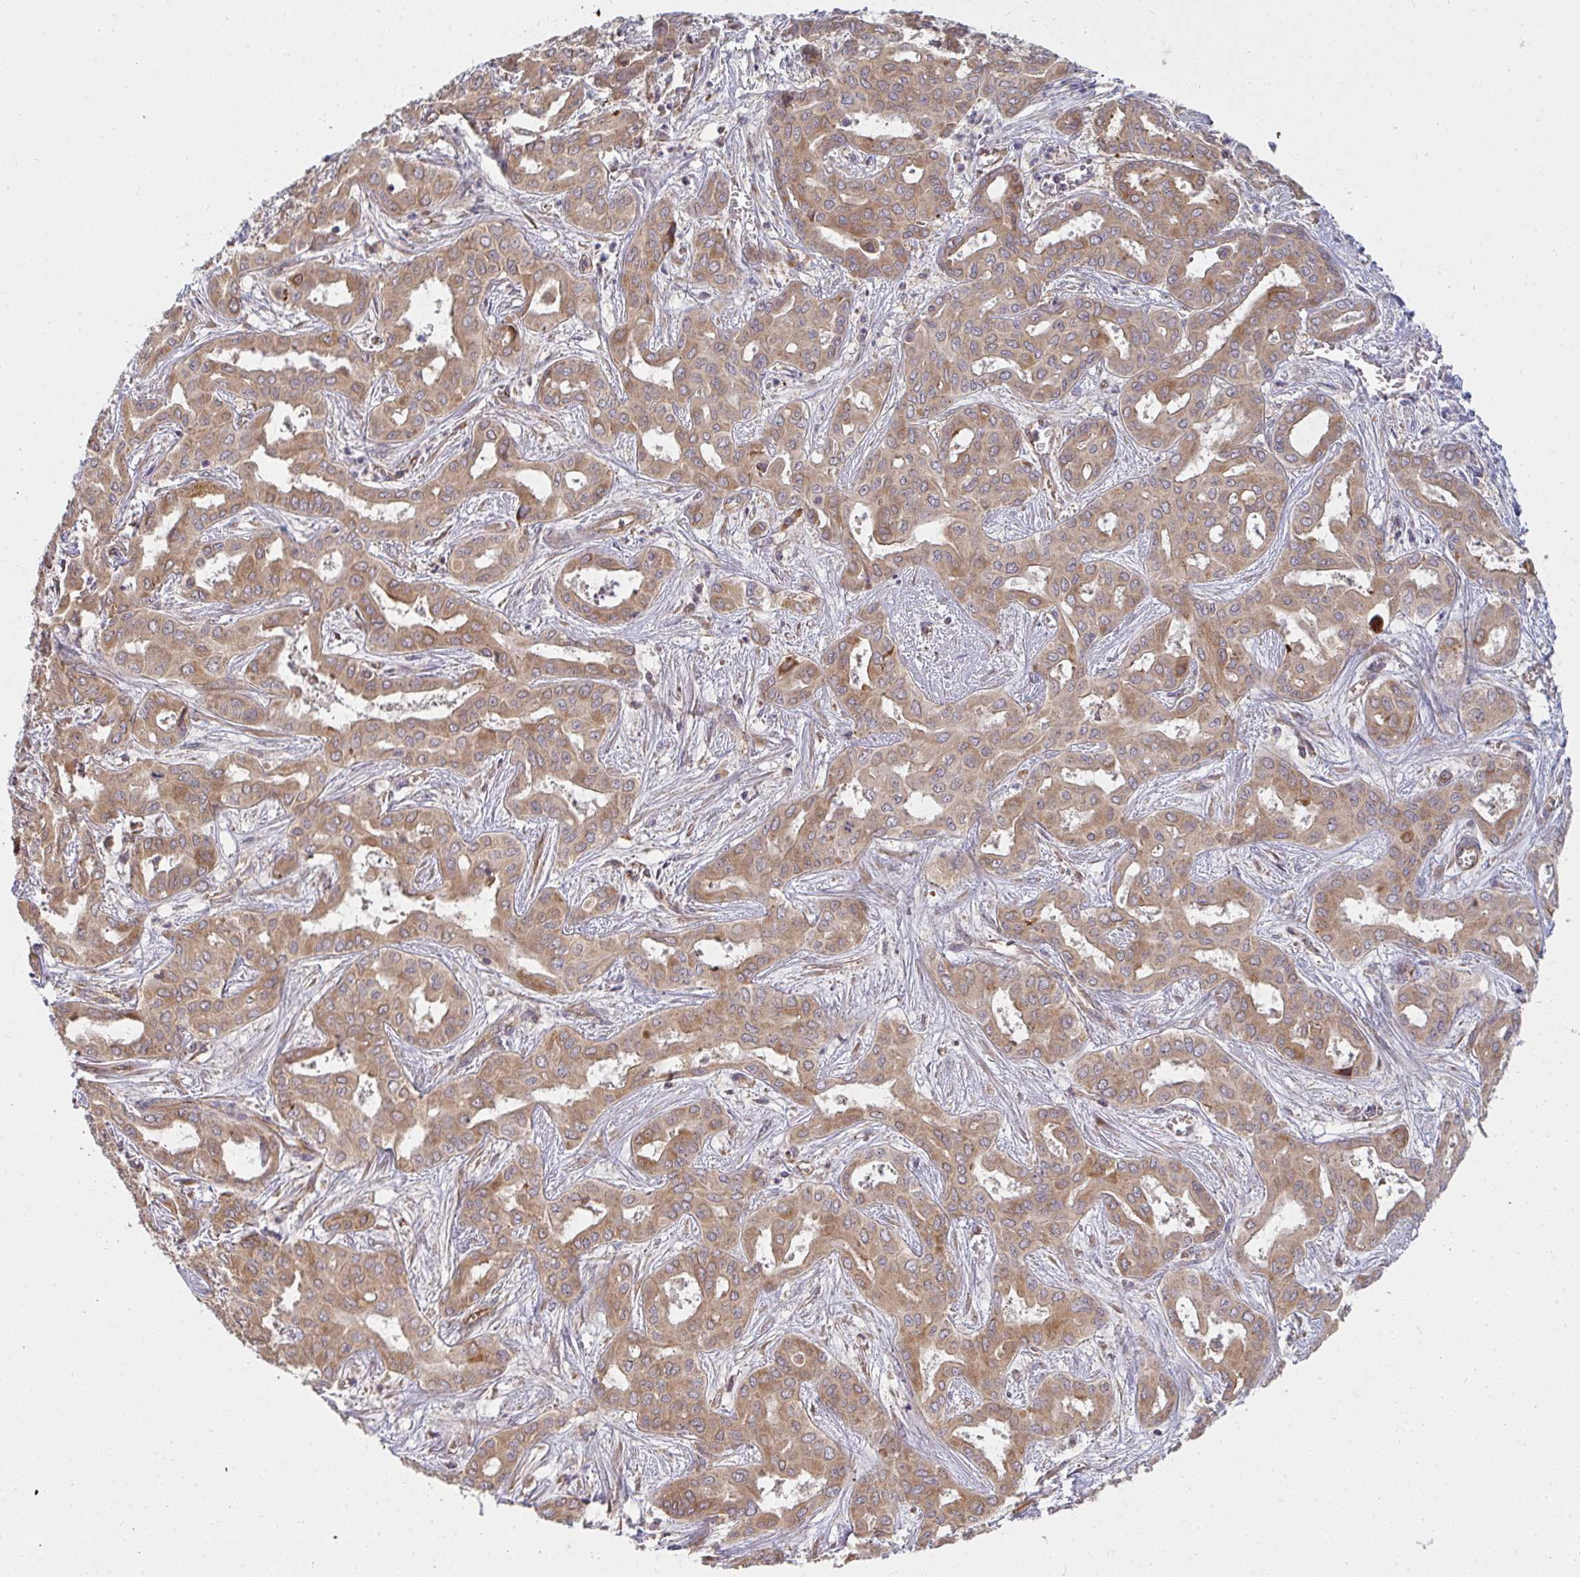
{"staining": {"intensity": "moderate", "quantity": ">75%", "location": "cytoplasmic/membranous"}, "tissue": "liver cancer", "cell_type": "Tumor cells", "image_type": "cancer", "snomed": [{"axis": "morphology", "description": "Cholangiocarcinoma"}, {"axis": "topography", "description": "Liver"}], "caption": "Protein expression analysis of cholangiocarcinoma (liver) reveals moderate cytoplasmic/membranous staining in approximately >75% of tumor cells.", "gene": "B4GALT6", "patient": {"sex": "female", "age": 64}}